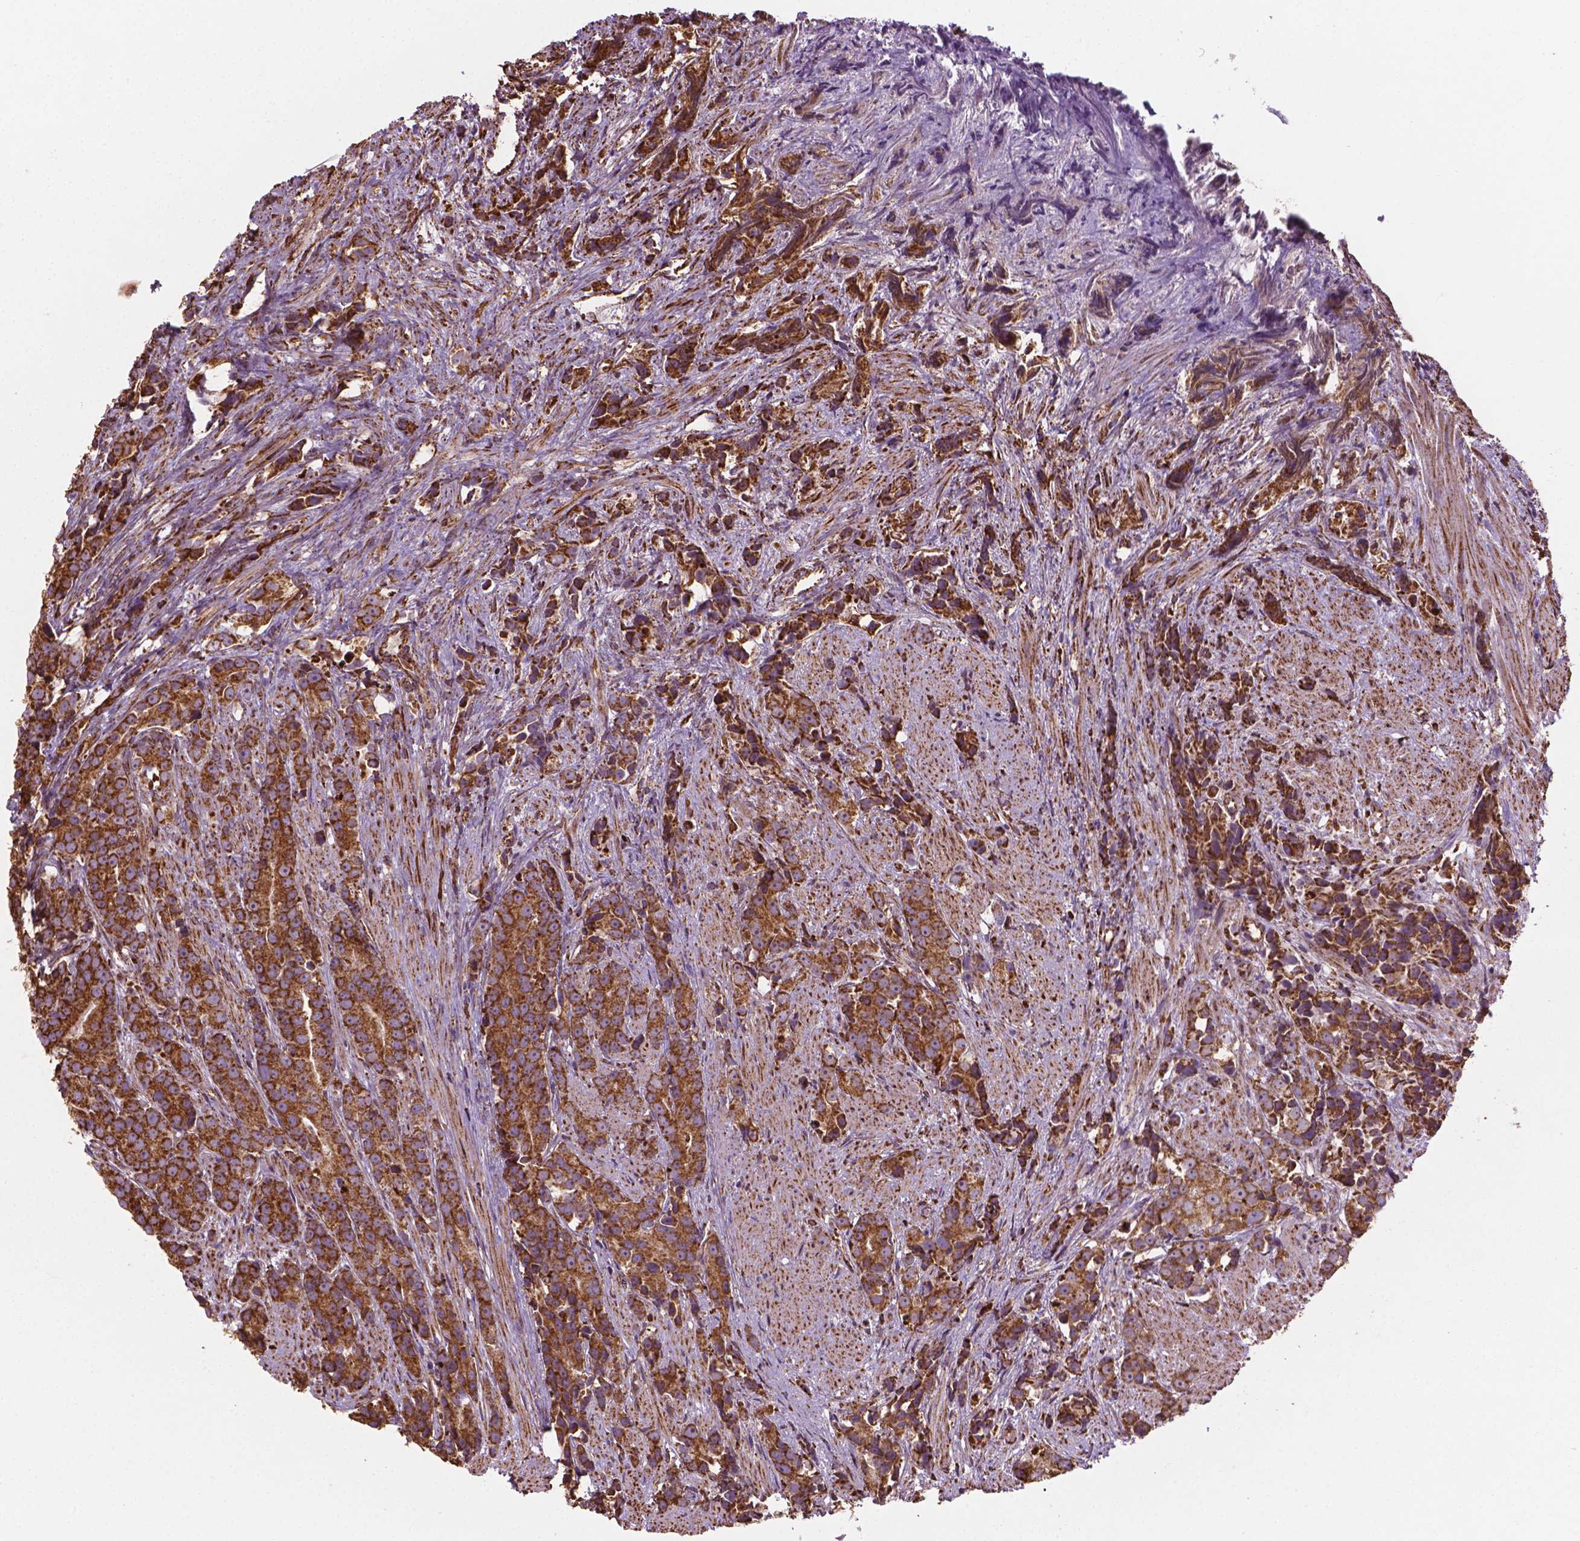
{"staining": {"intensity": "moderate", "quantity": ">75%", "location": "cytoplasmic/membranous"}, "tissue": "prostate cancer", "cell_type": "Tumor cells", "image_type": "cancer", "snomed": [{"axis": "morphology", "description": "Adenocarcinoma, High grade"}, {"axis": "topography", "description": "Prostate"}], "caption": "Human prostate adenocarcinoma (high-grade) stained with a brown dye exhibits moderate cytoplasmic/membranous positive expression in about >75% of tumor cells.", "gene": "HS3ST3A1", "patient": {"sex": "male", "age": 90}}